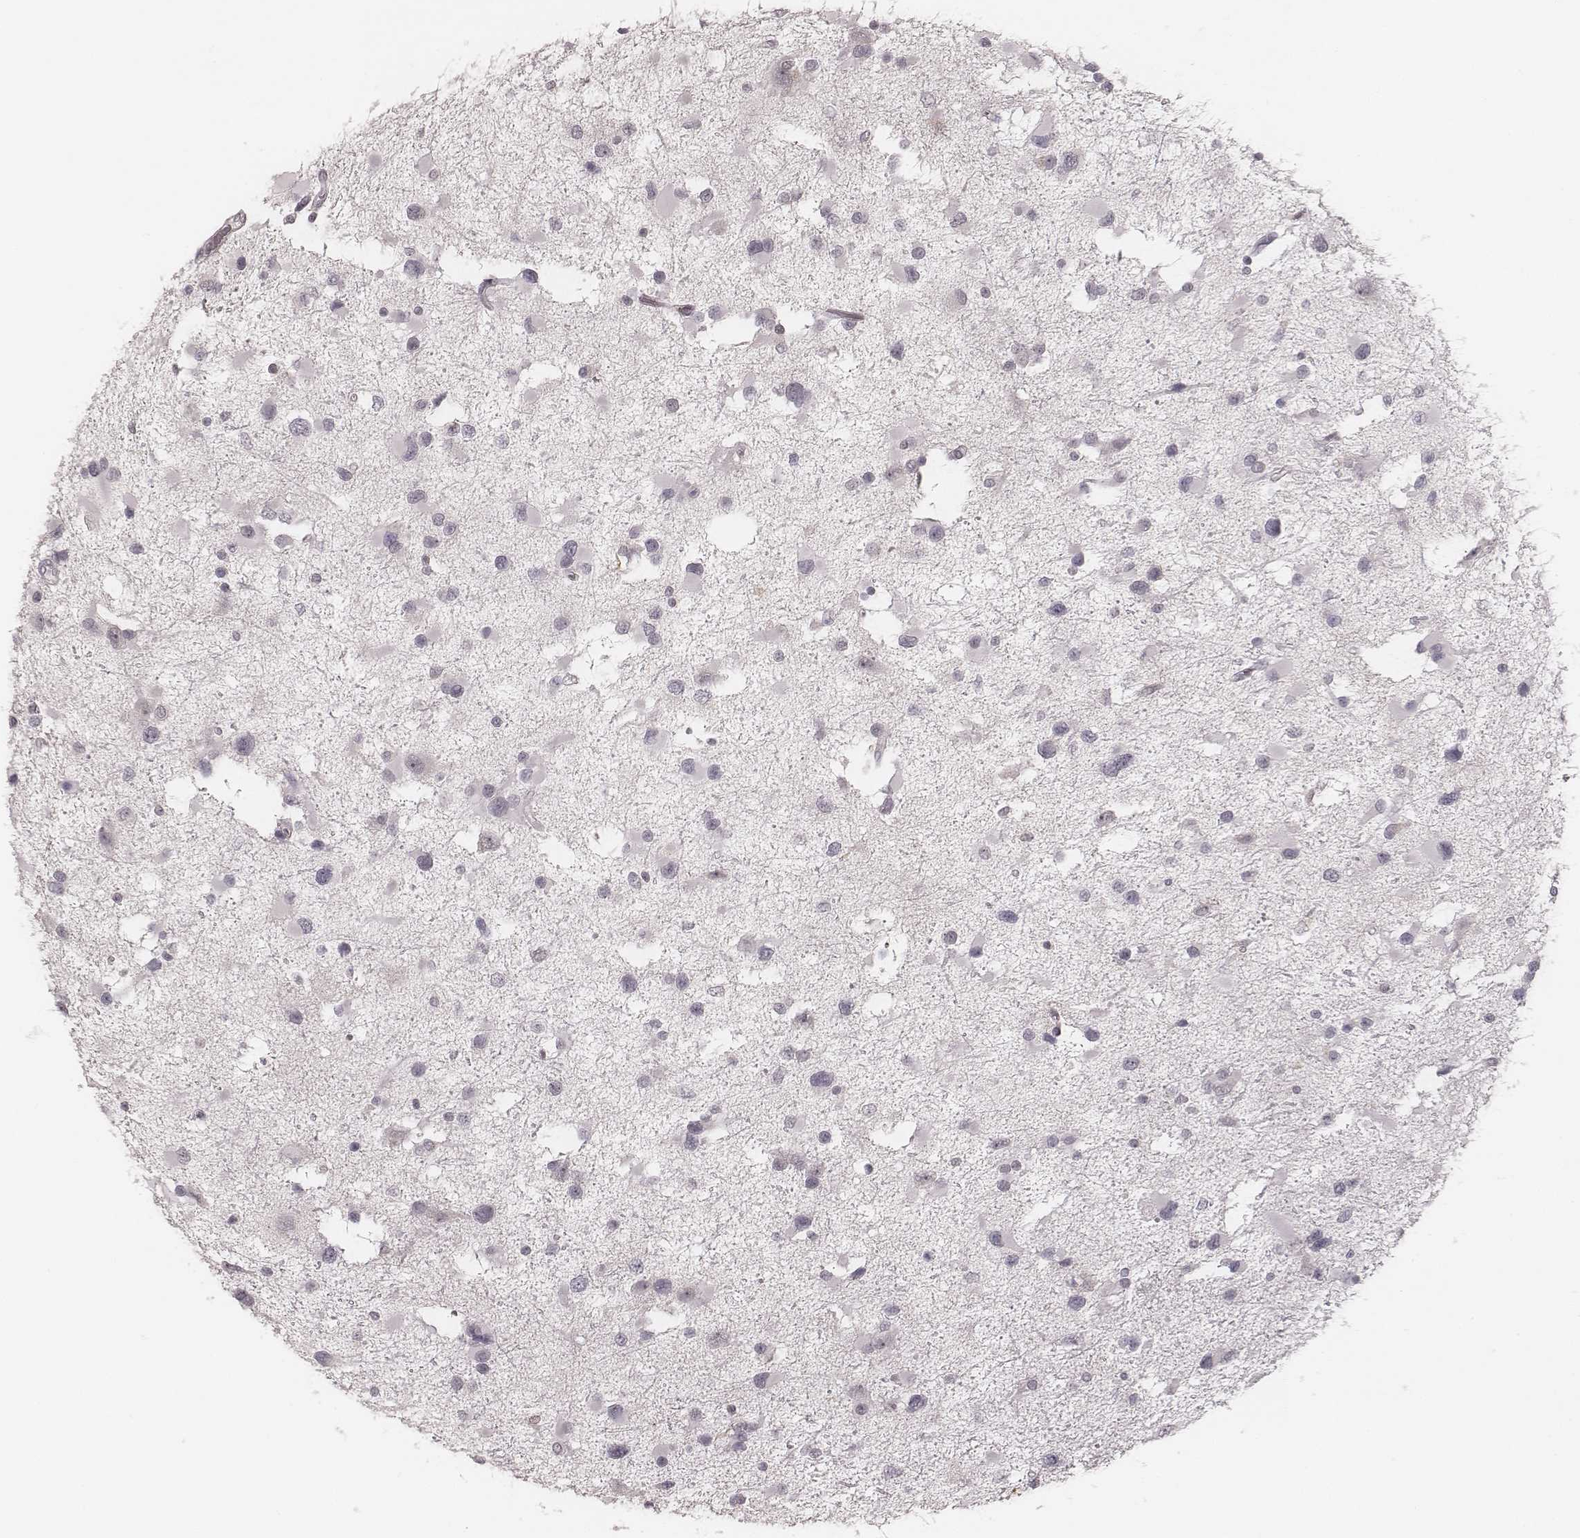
{"staining": {"intensity": "negative", "quantity": "none", "location": "none"}, "tissue": "glioma", "cell_type": "Tumor cells", "image_type": "cancer", "snomed": [{"axis": "morphology", "description": "Glioma, malignant, Low grade"}, {"axis": "topography", "description": "Brain"}], "caption": "A high-resolution image shows IHC staining of glioma, which reveals no significant expression in tumor cells.", "gene": "ACACB", "patient": {"sex": "female", "age": 32}}